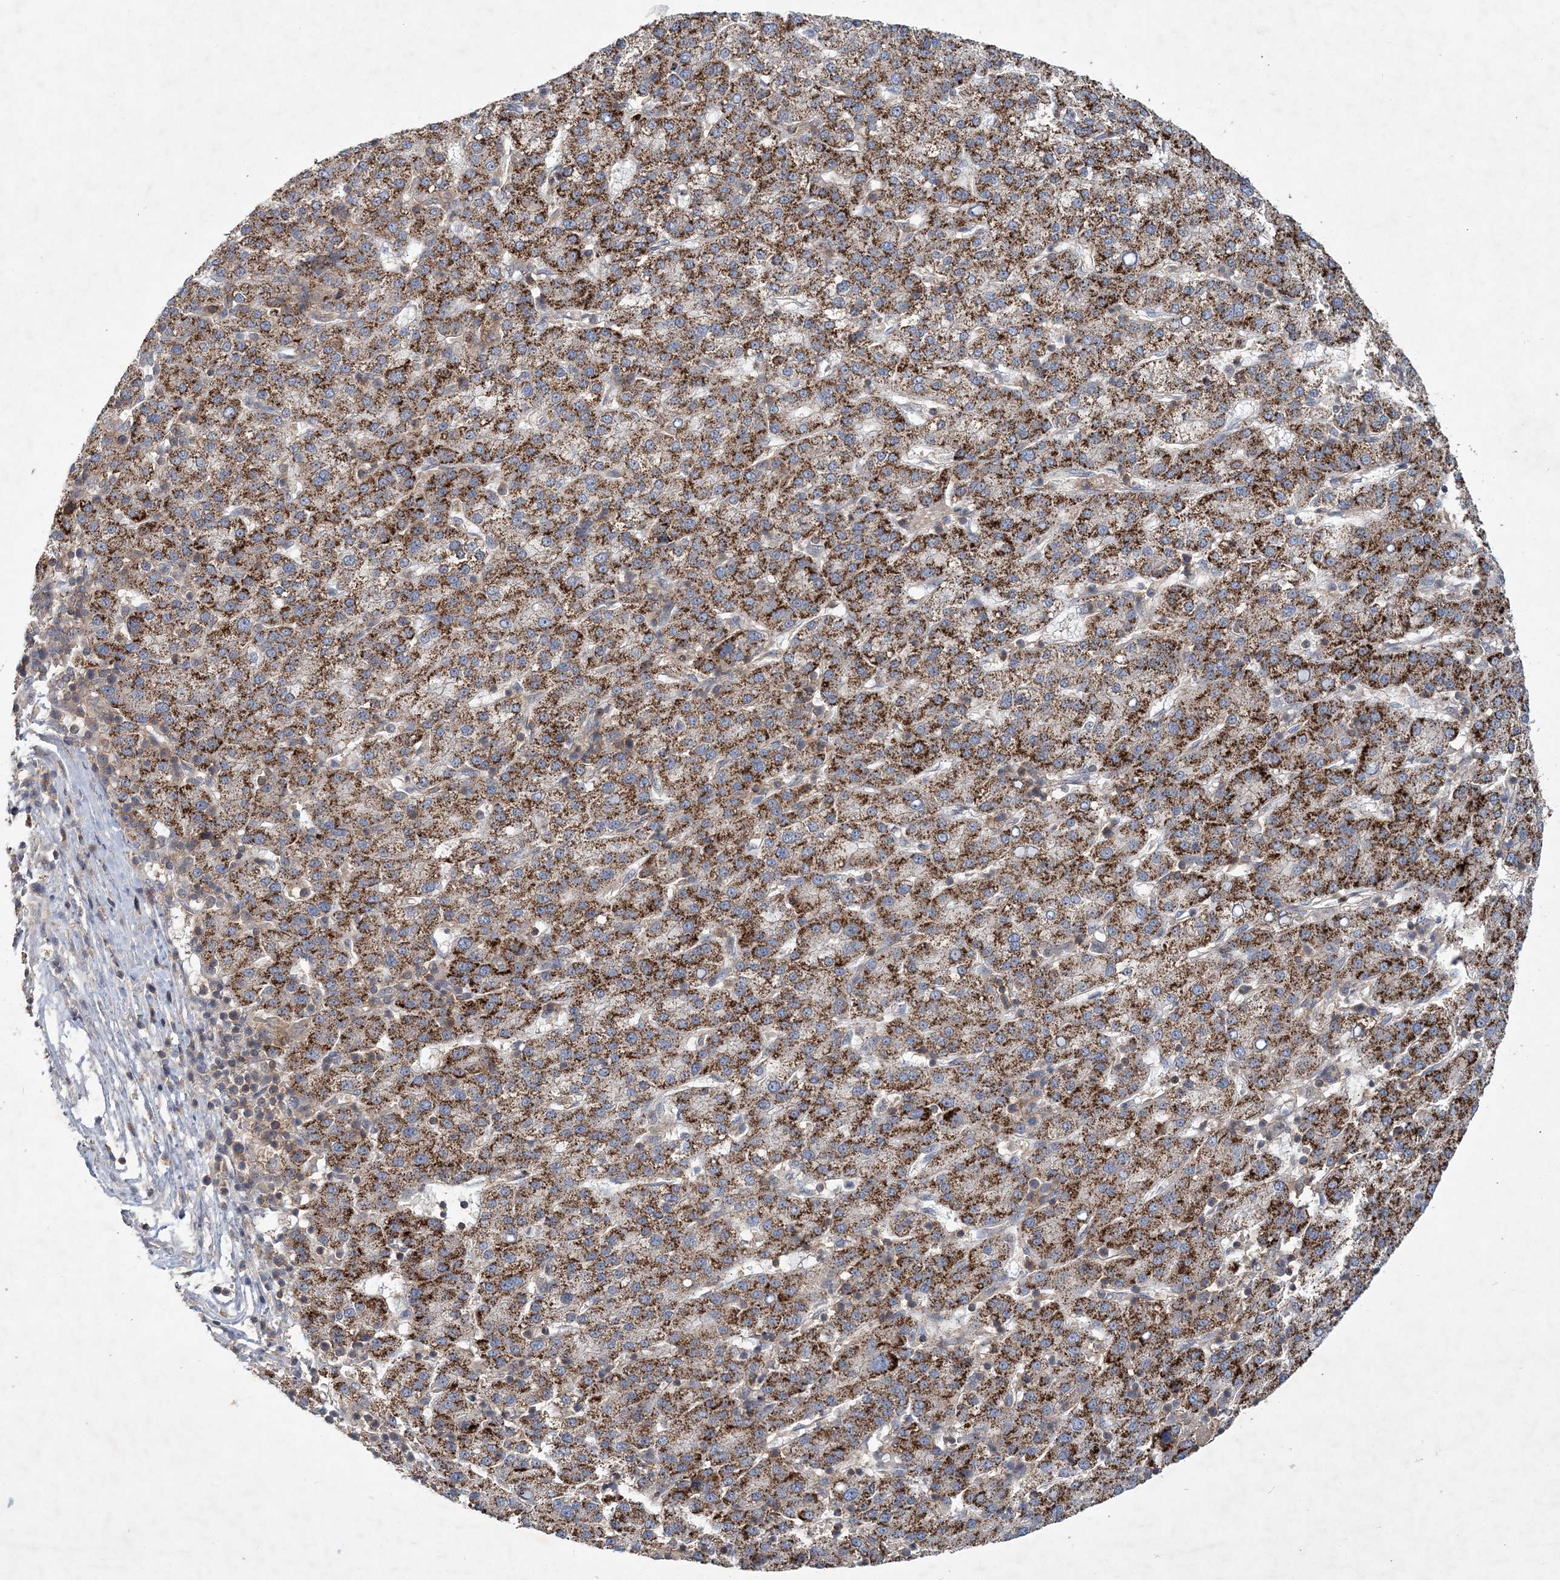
{"staining": {"intensity": "strong", "quantity": ">75%", "location": "cytoplasmic/membranous"}, "tissue": "liver cancer", "cell_type": "Tumor cells", "image_type": "cancer", "snomed": [{"axis": "morphology", "description": "Carcinoma, Hepatocellular, NOS"}, {"axis": "topography", "description": "Liver"}], "caption": "Protein staining of hepatocellular carcinoma (liver) tissue demonstrates strong cytoplasmic/membranous positivity in approximately >75% of tumor cells. Using DAB (brown) and hematoxylin (blue) stains, captured at high magnification using brightfield microscopy.", "gene": "RNF25", "patient": {"sex": "female", "age": 58}}